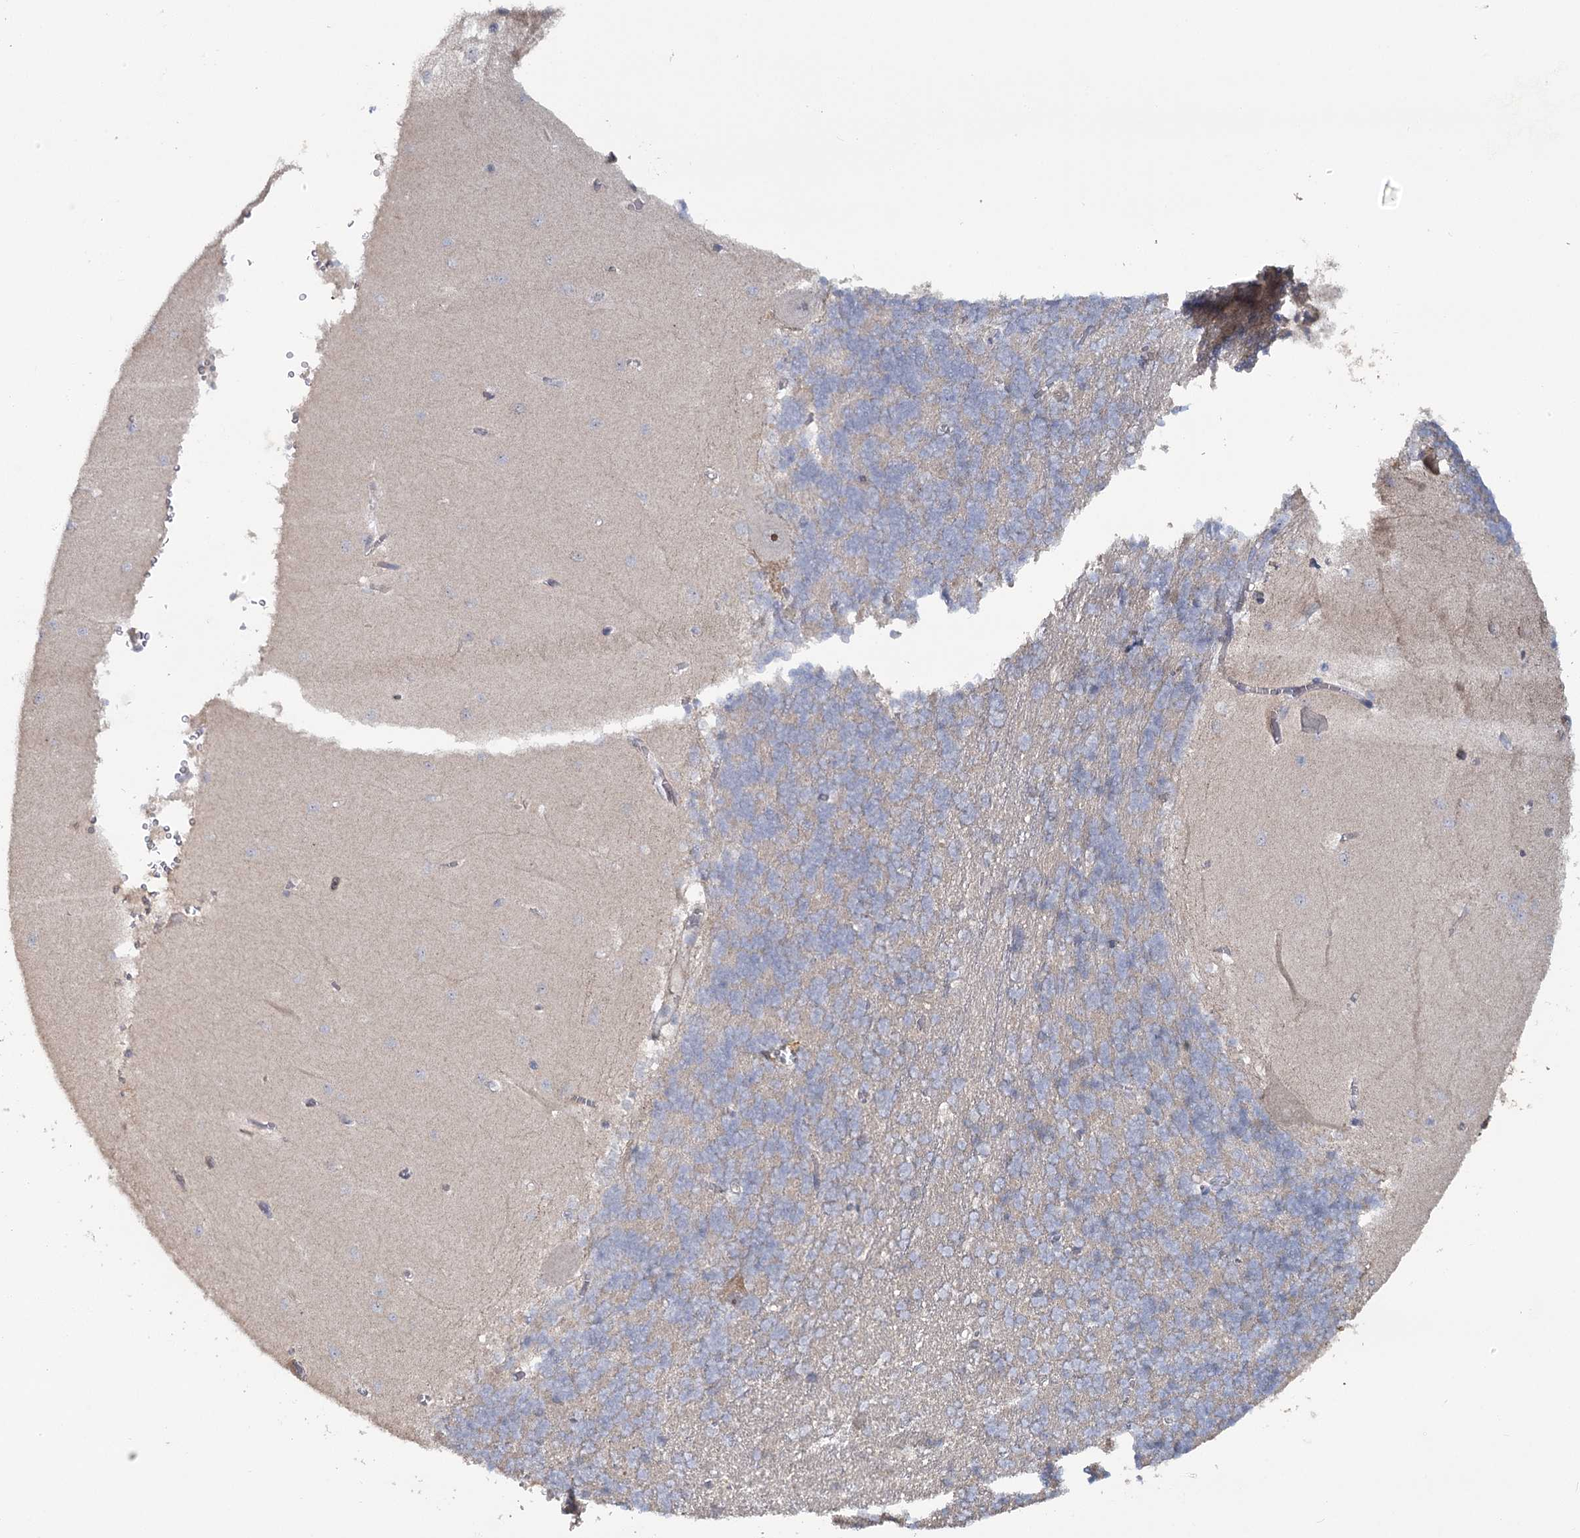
{"staining": {"intensity": "weak", "quantity": "25%-75%", "location": "cytoplasmic/membranous"}, "tissue": "cerebellum", "cell_type": "Cells in granular layer", "image_type": "normal", "snomed": [{"axis": "morphology", "description": "Normal tissue, NOS"}, {"axis": "topography", "description": "Cerebellum"}], "caption": "Protein expression analysis of benign human cerebellum reveals weak cytoplasmic/membranous positivity in approximately 25%-75% of cells in granular layer.", "gene": "ANGPTL5", "patient": {"sex": "male", "age": 37}}